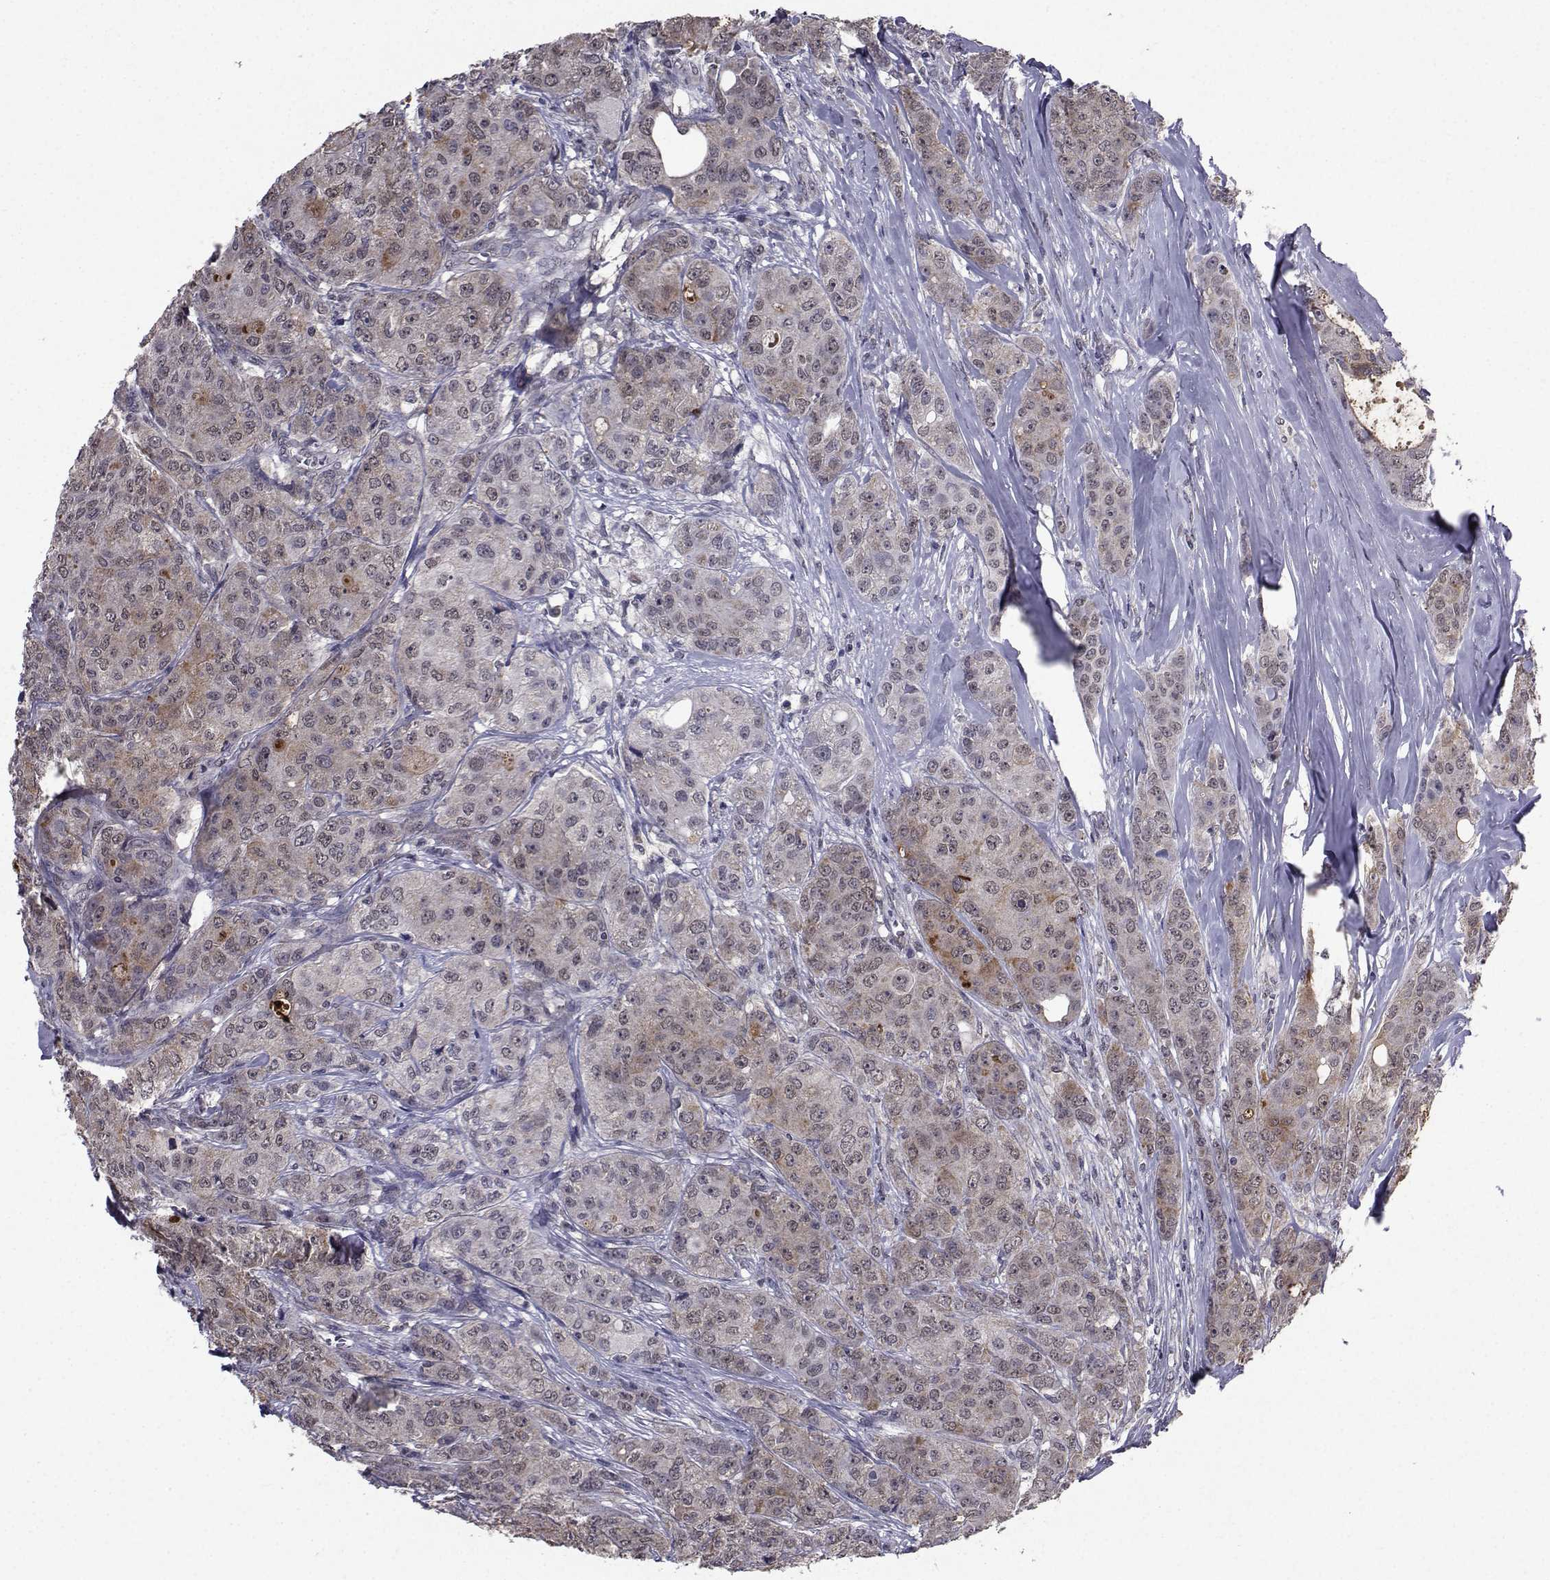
{"staining": {"intensity": "moderate", "quantity": "<25%", "location": "cytoplasmic/membranous"}, "tissue": "breast cancer", "cell_type": "Tumor cells", "image_type": "cancer", "snomed": [{"axis": "morphology", "description": "Duct carcinoma"}, {"axis": "topography", "description": "Breast"}], "caption": "Breast cancer stained for a protein displays moderate cytoplasmic/membranous positivity in tumor cells. The staining was performed using DAB, with brown indicating positive protein expression. Nuclei are stained blue with hematoxylin.", "gene": "CYP2S1", "patient": {"sex": "female", "age": 43}}